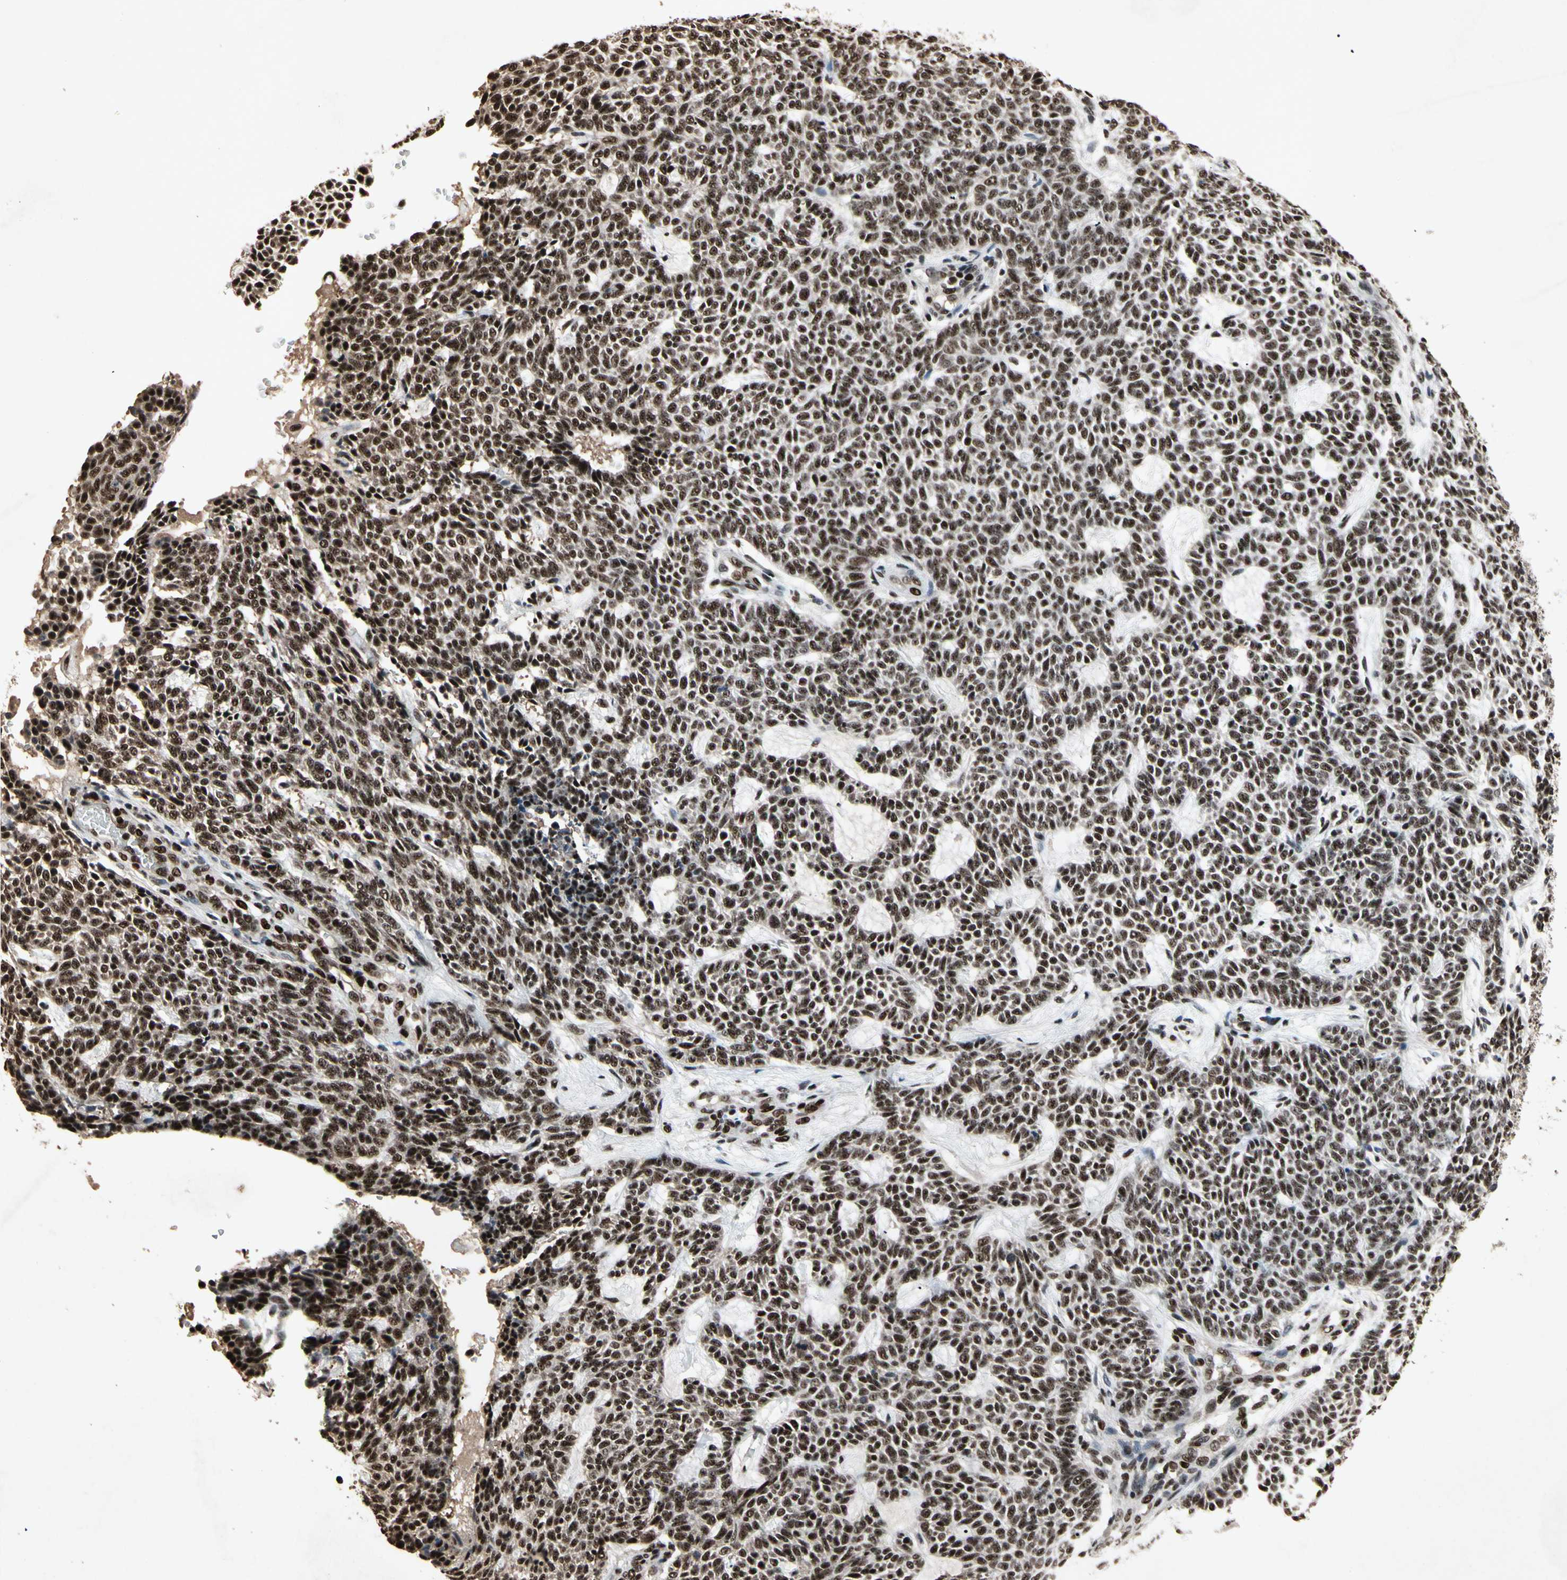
{"staining": {"intensity": "strong", "quantity": ">75%", "location": "nuclear"}, "tissue": "skin cancer", "cell_type": "Tumor cells", "image_type": "cancer", "snomed": [{"axis": "morphology", "description": "Basal cell carcinoma"}, {"axis": "topography", "description": "Skin"}], "caption": "IHC (DAB) staining of human skin cancer demonstrates strong nuclear protein expression in approximately >75% of tumor cells. (DAB (3,3'-diaminobenzidine) IHC with brightfield microscopy, high magnification).", "gene": "TBX2", "patient": {"sex": "male", "age": 87}}